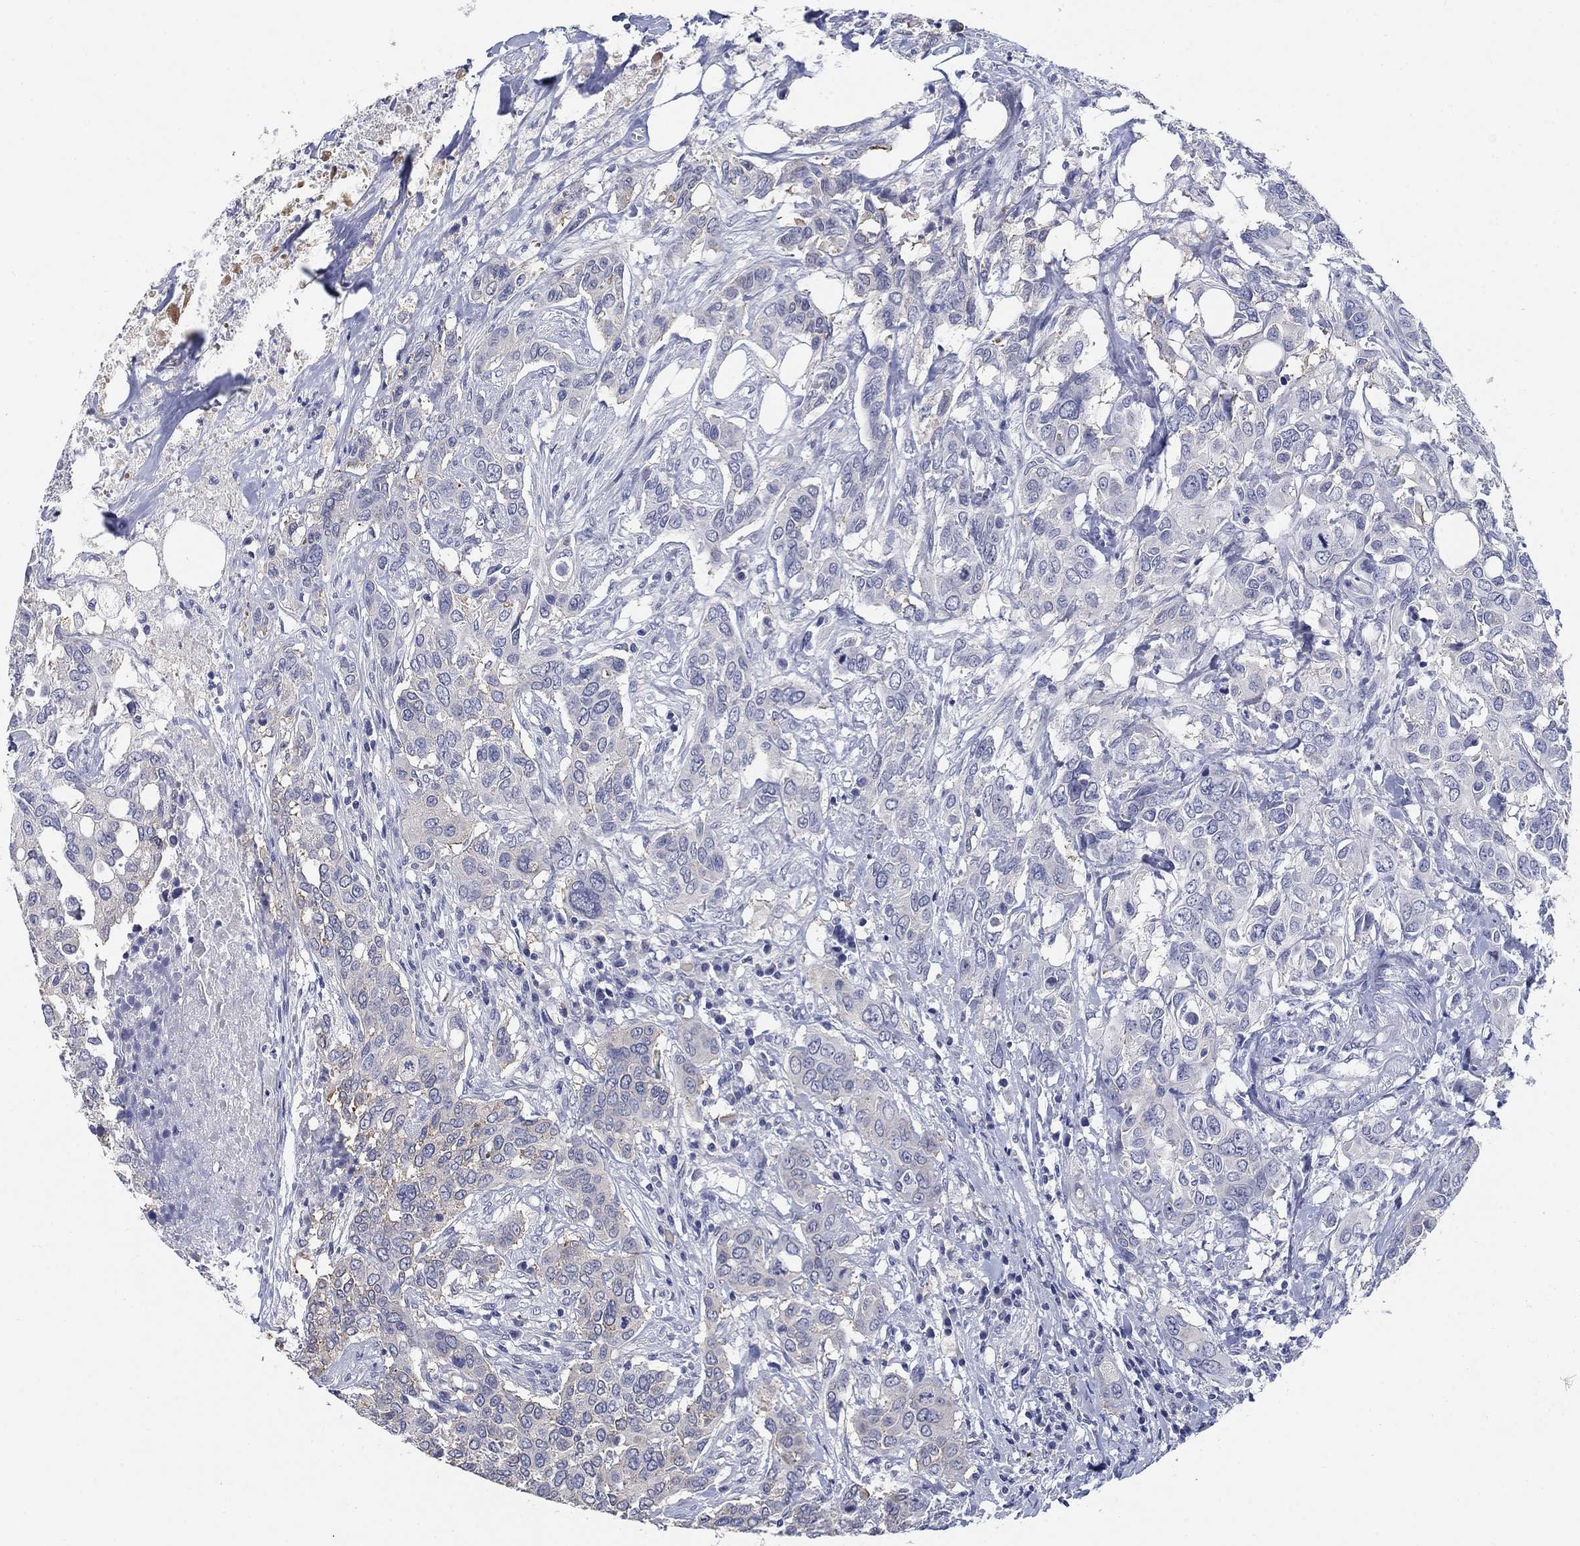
{"staining": {"intensity": "negative", "quantity": "none", "location": "none"}, "tissue": "urothelial cancer", "cell_type": "Tumor cells", "image_type": "cancer", "snomed": [{"axis": "morphology", "description": "Urothelial carcinoma, NOS"}, {"axis": "morphology", "description": "Urothelial carcinoma, High grade"}, {"axis": "topography", "description": "Urinary bladder"}], "caption": "Tumor cells show no significant protein positivity in high-grade urothelial carcinoma.", "gene": "CLUL1", "patient": {"sex": "male", "age": 63}}